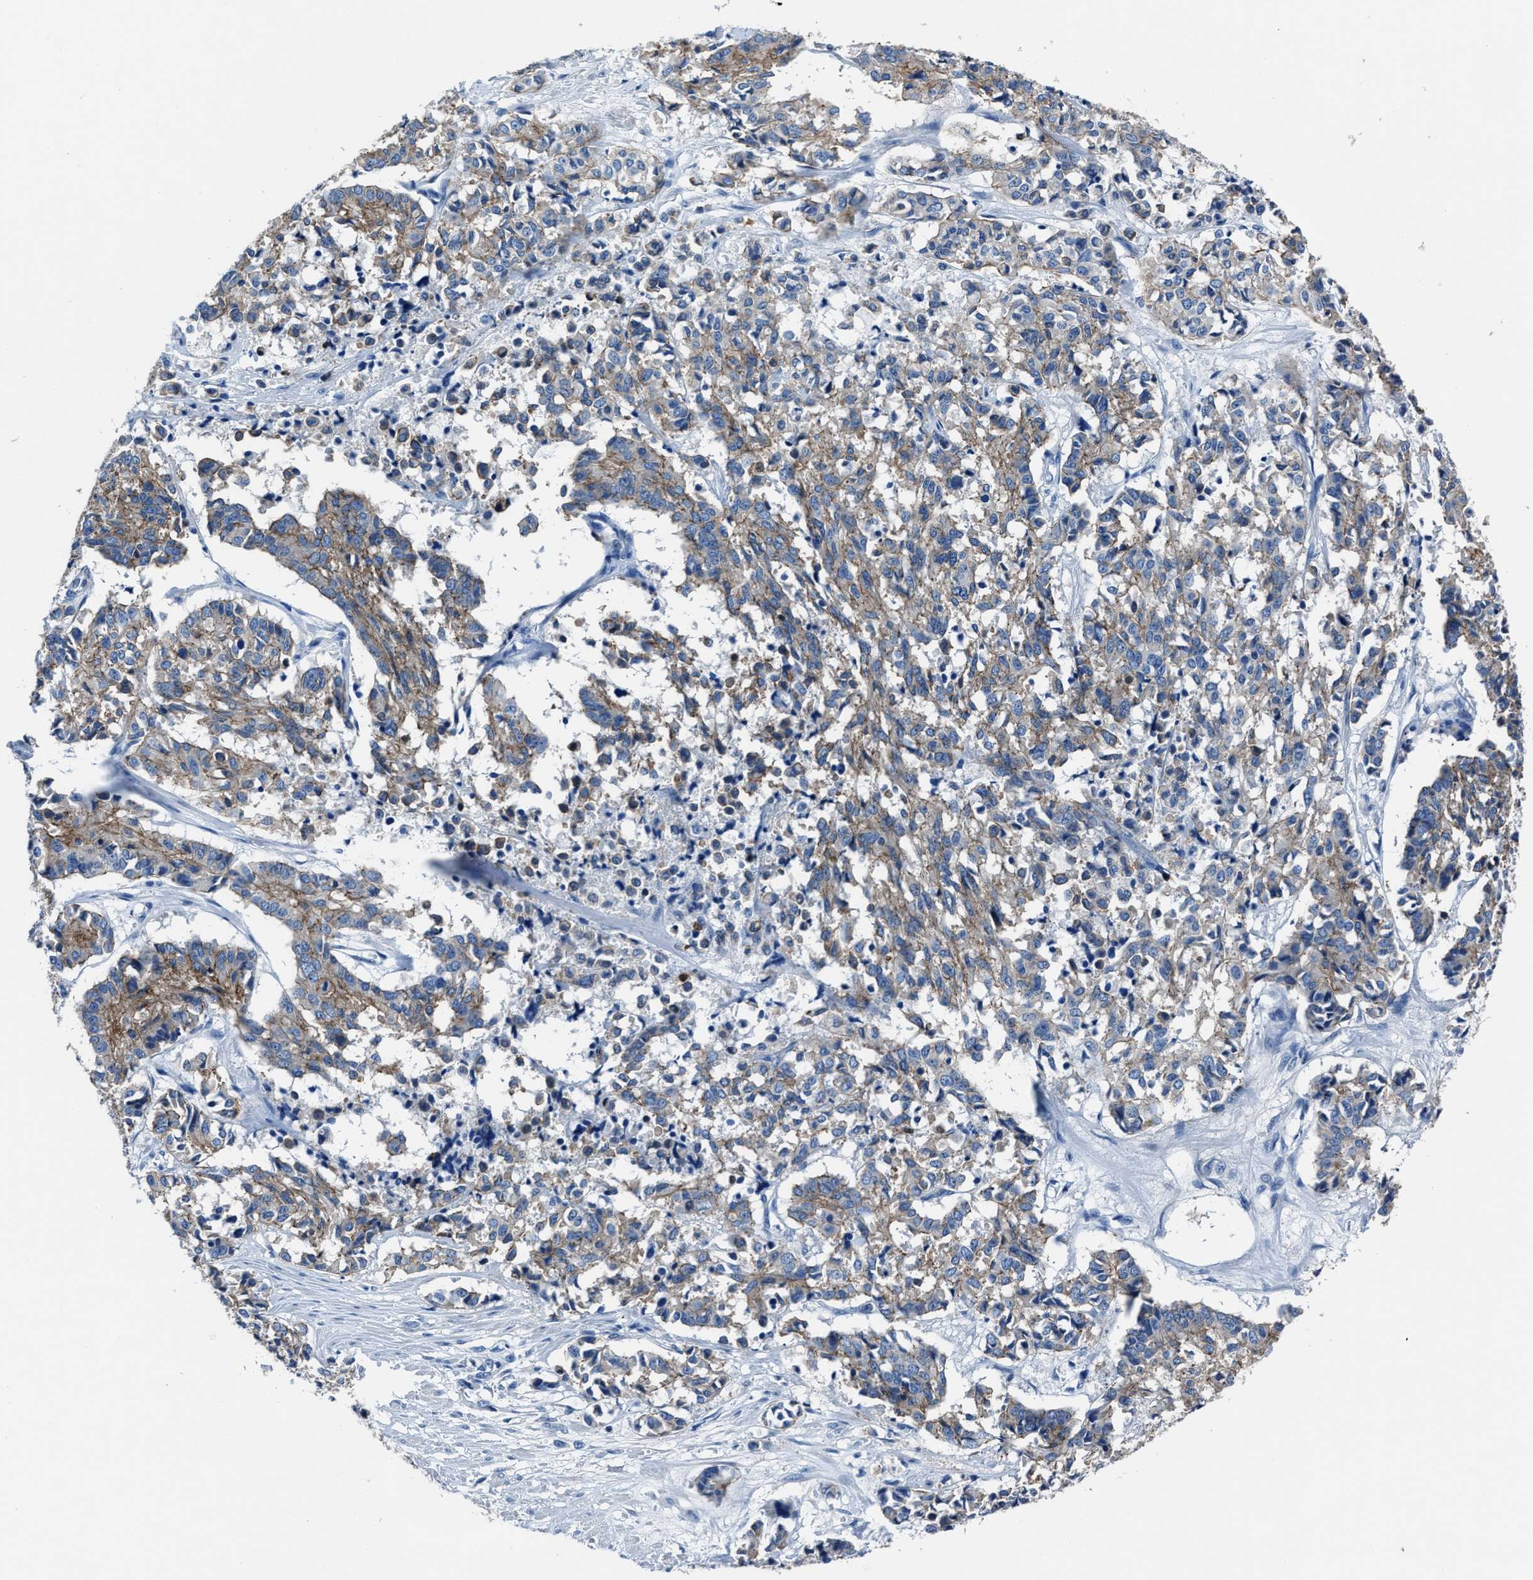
{"staining": {"intensity": "weak", "quantity": ">75%", "location": "cytoplasmic/membranous"}, "tissue": "cervical cancer", "cell_type": "Tumor cells", "image_type": "cancer", "snomed": [{"axis": "morphology", "description": "Squamous cell carcinoma, NOS"}, {"axis": "topography", "description": "Cervix"}], "caption": "About >75% of tumor cells in squamous cell carcinoma (cervical) demonstrate weak cytoplasmic/membranous protein expression as visualized by brown immunohistochemical staining.", "gene": "LMO7", "patient": {"sex": "female", "age": 35}}